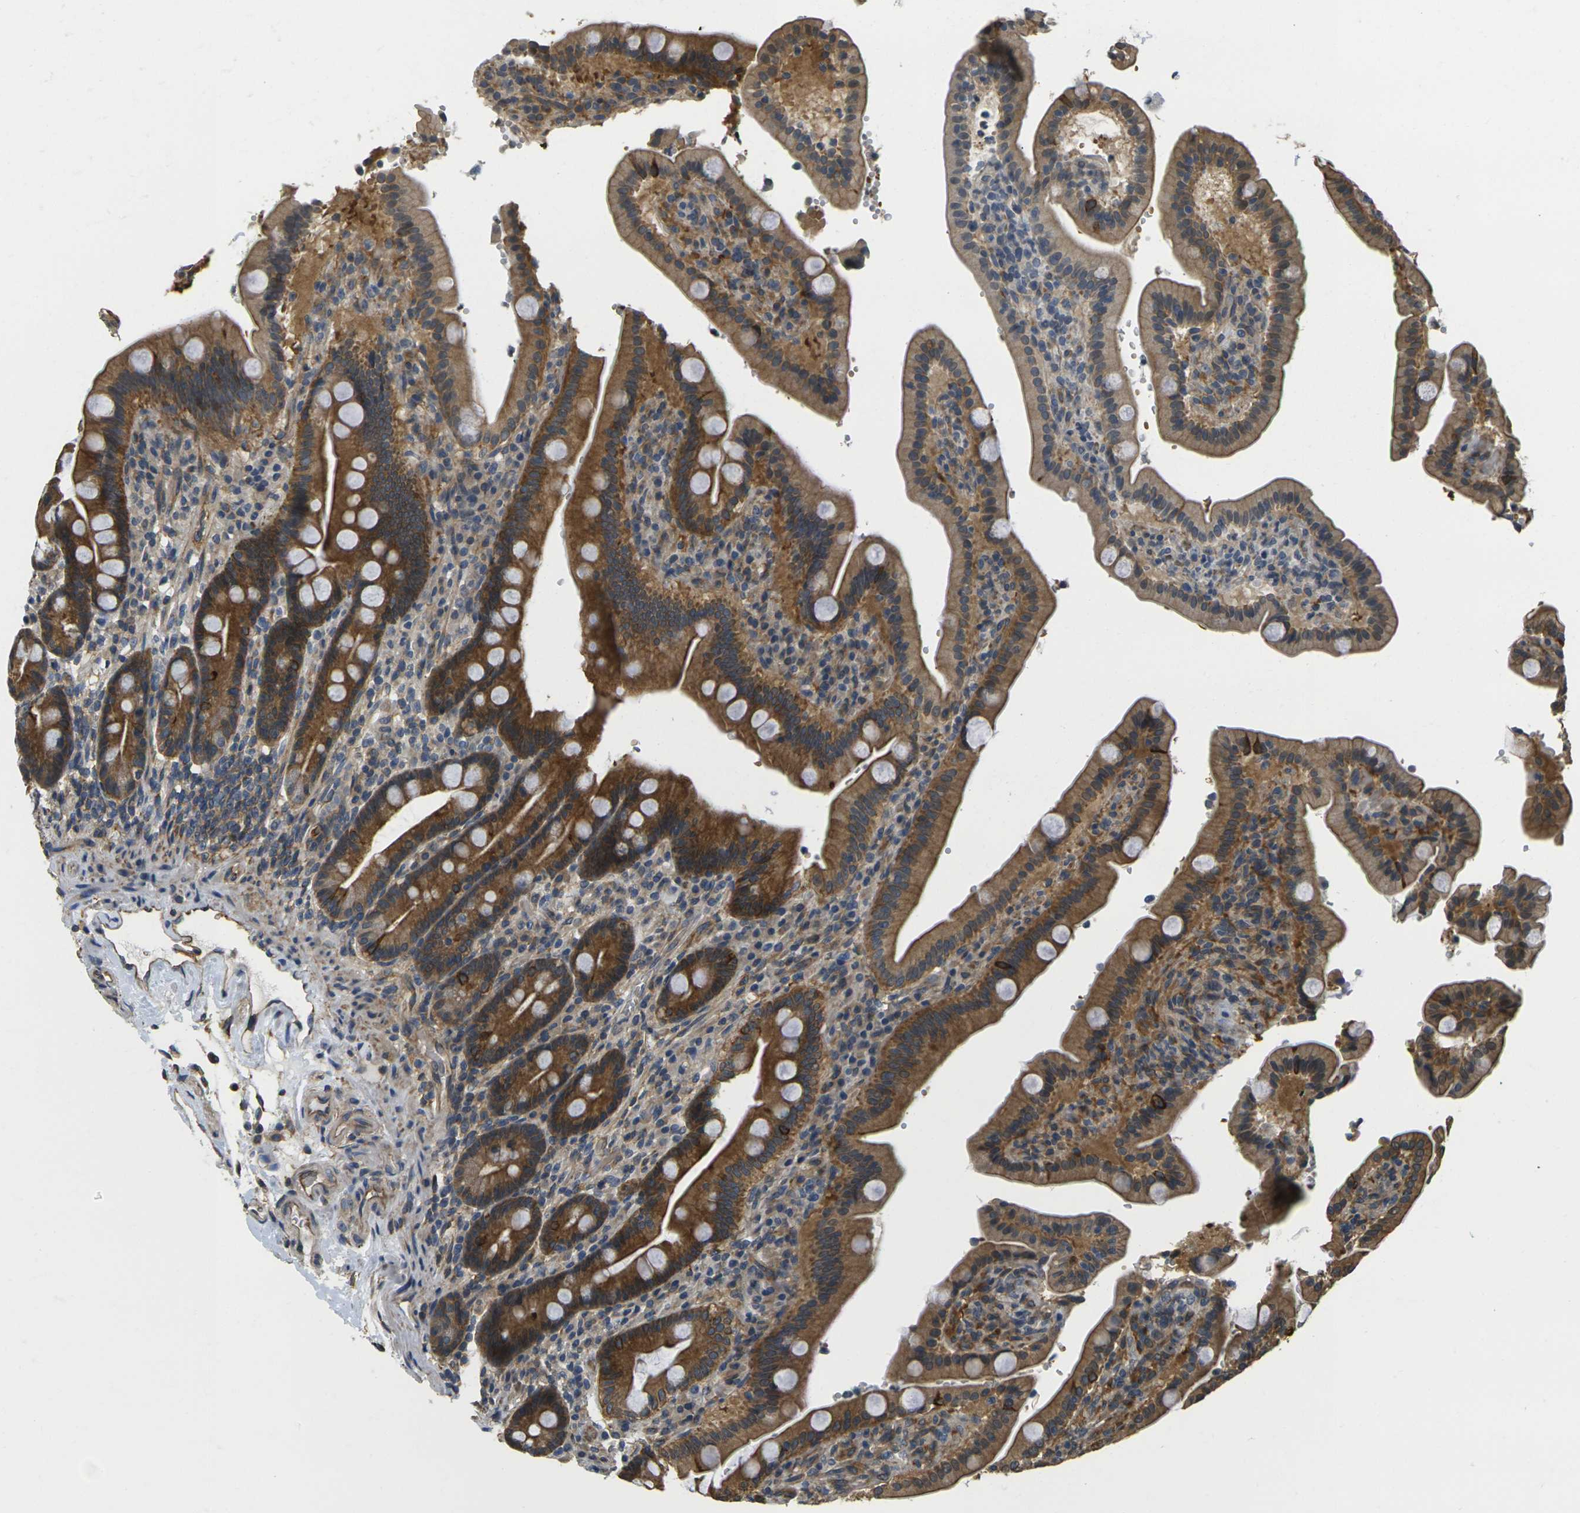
{"staining": {"intensity": "strong", "quantity": ">75%", "location": "cytoplasmic/membranous"}, "tissue": "duodenum", "cell_type": "Glandular cells", "image_type": "normal", "snomed": [{"axis": "morphology", "description": "Normal tissue, NOS"}, {"axis": "topography", "description": "Small intestine, NOS"}], "caption": "Unremarkable duodenum demonstrates strong cytoplasmic/membranous staining in approximately >75% of glandular cells, visualized by immunohistochemistry.", "gene": "CAST", "patient": {"sex": "female", "age": 71}}